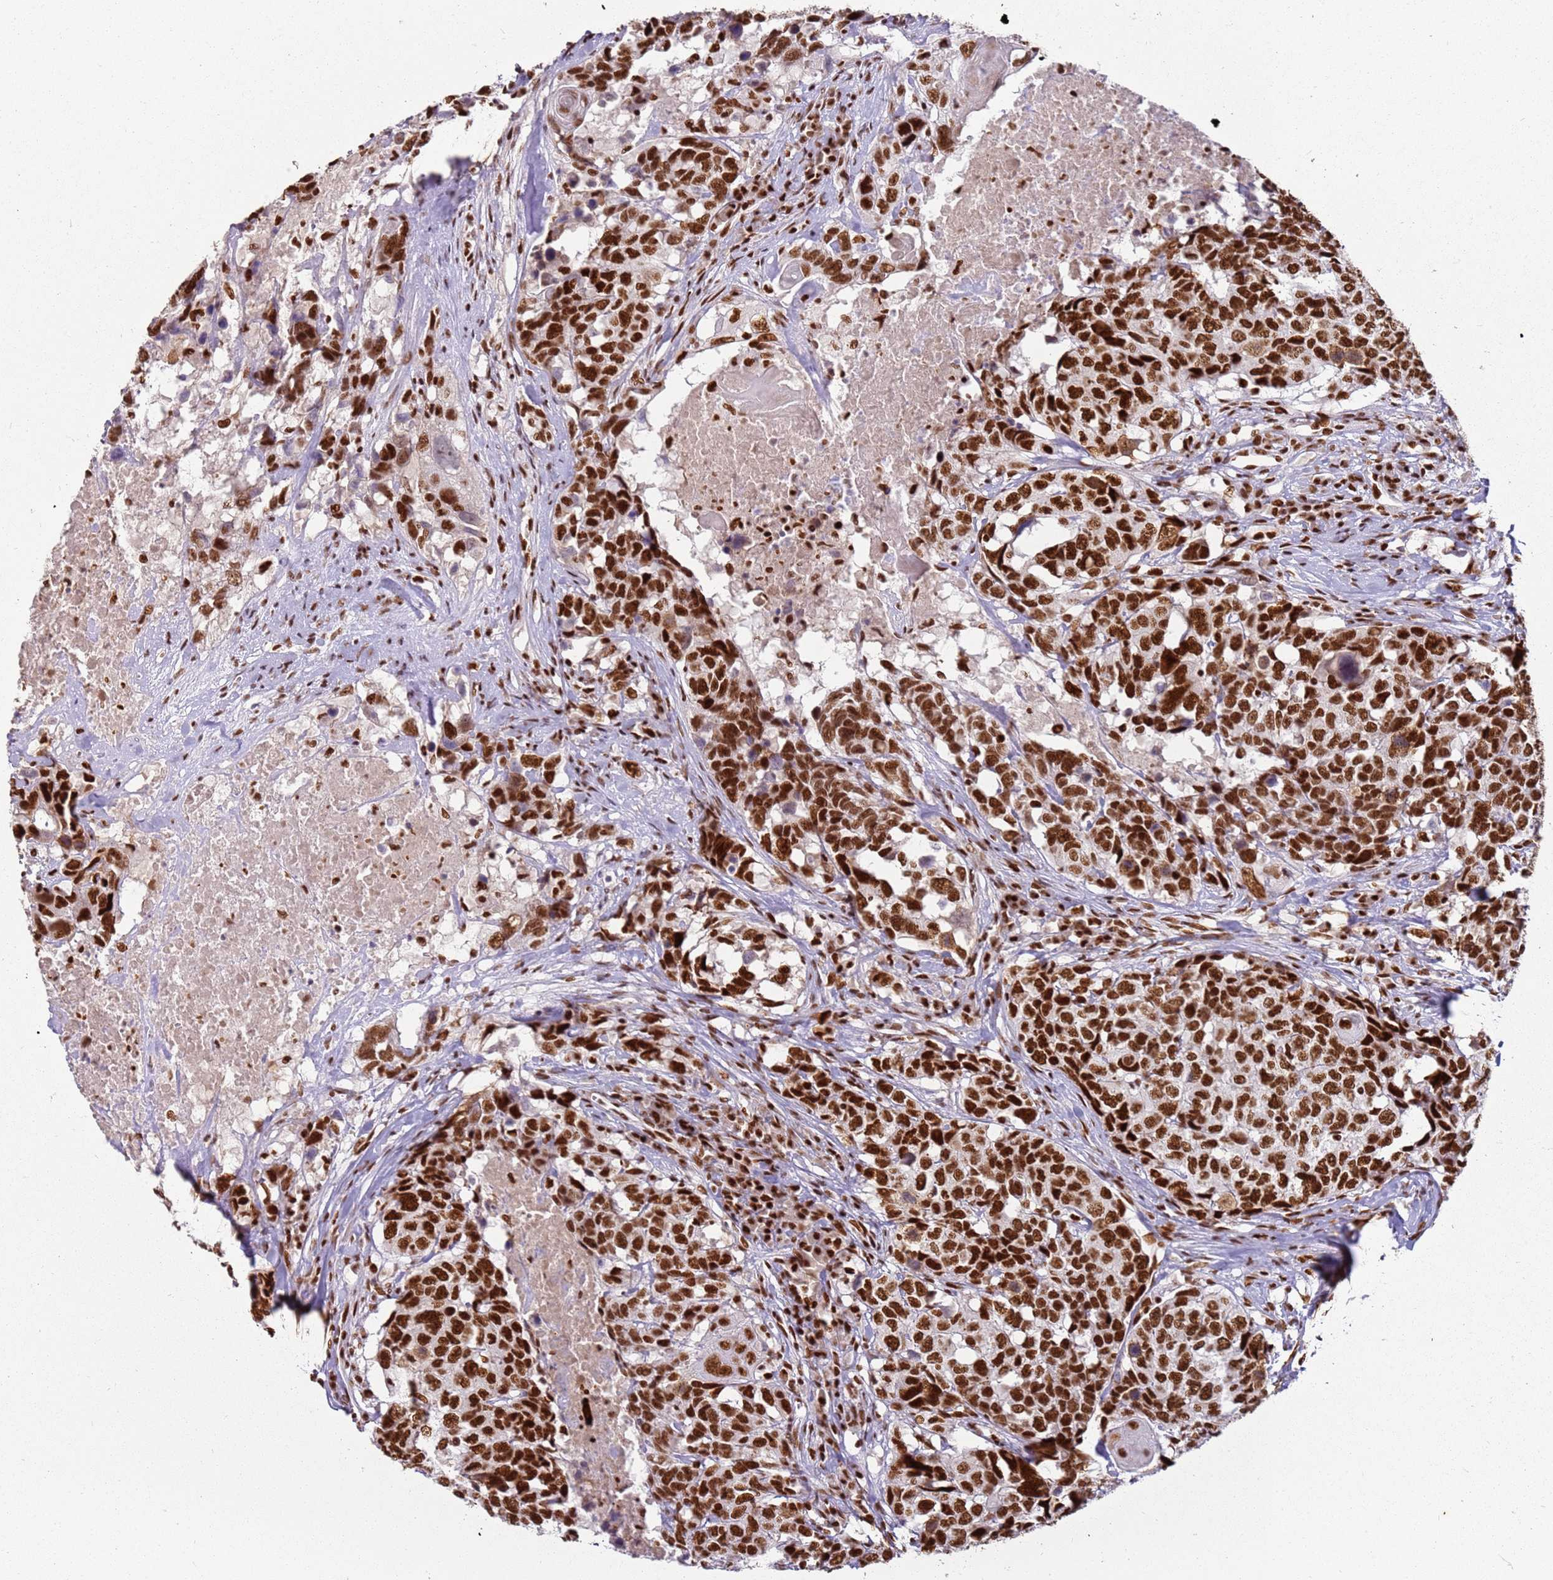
{"staining": {"intensity": "strong", "quantity": ">75%", "location": "nuclear"}, "tissue": "head and neck cancer", "cell_type": "Tumor cells", "image_type": "cancer", "snomed": [{"axis": "morphology", "description": "Squamous cell carcinoma, NOS"}, {"axis": "topography", "description": "Head-Neck"}], "caption": "Protein expression analysis of head and neck squamous cell carcinoma exhibits strong nuclear staining in approximately >75% of tumor cells. The staining was performed using DAB, with brown indicating positive protein expression. Nuclei are stained blue with hematoxylin.", "gene": "TENT4A", "patient": {"sex": "male", "age": 66}}